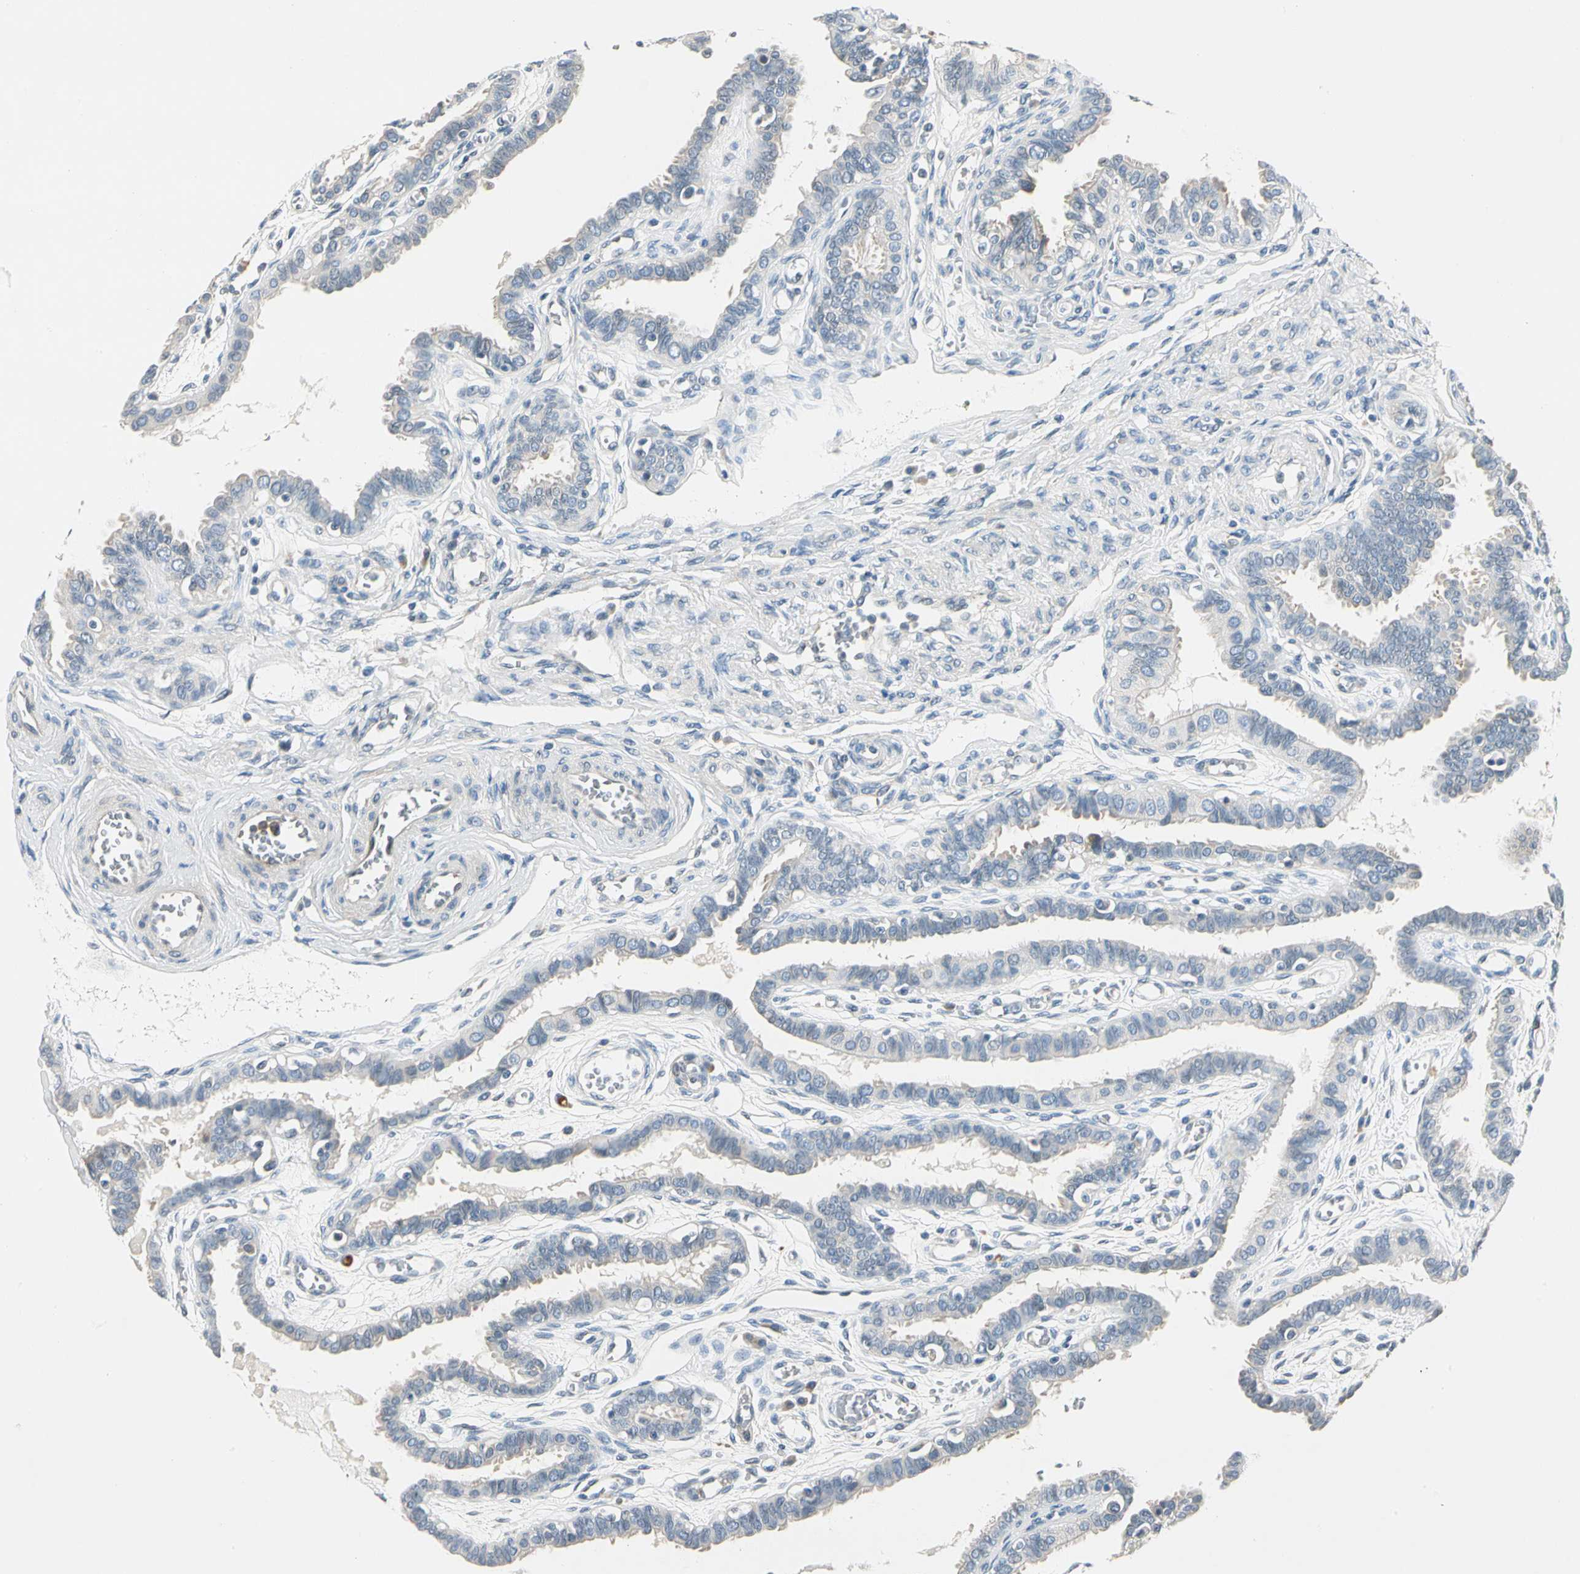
{"staining": {"intensity": "weak", "quantity": "25%-75%", "location": "cytoplasmic/membranous"}, "tissue": "fallopian tube", "cell_type": "Glandular cells", "image_type": "normal", "snomed": [{"axis": "morphology", "description": "Normal tissue, NOS"}, {"axis": "topography", "description": "Fallopian tube"}], "caption": "Immunohistochemistry (DAB (3,3'-diaminobenzidine)) staining of unremarkable fallopian tube reveals weak cytoplasmic/membranous protein positivity in approximately 25%-75% of glandular cells. Immunohistochemistry (ihc) stains the protein in brown and the nuclei are stained blue.", "gene": "ROCK2", "patient": {"sex": "female", "age": 67}}